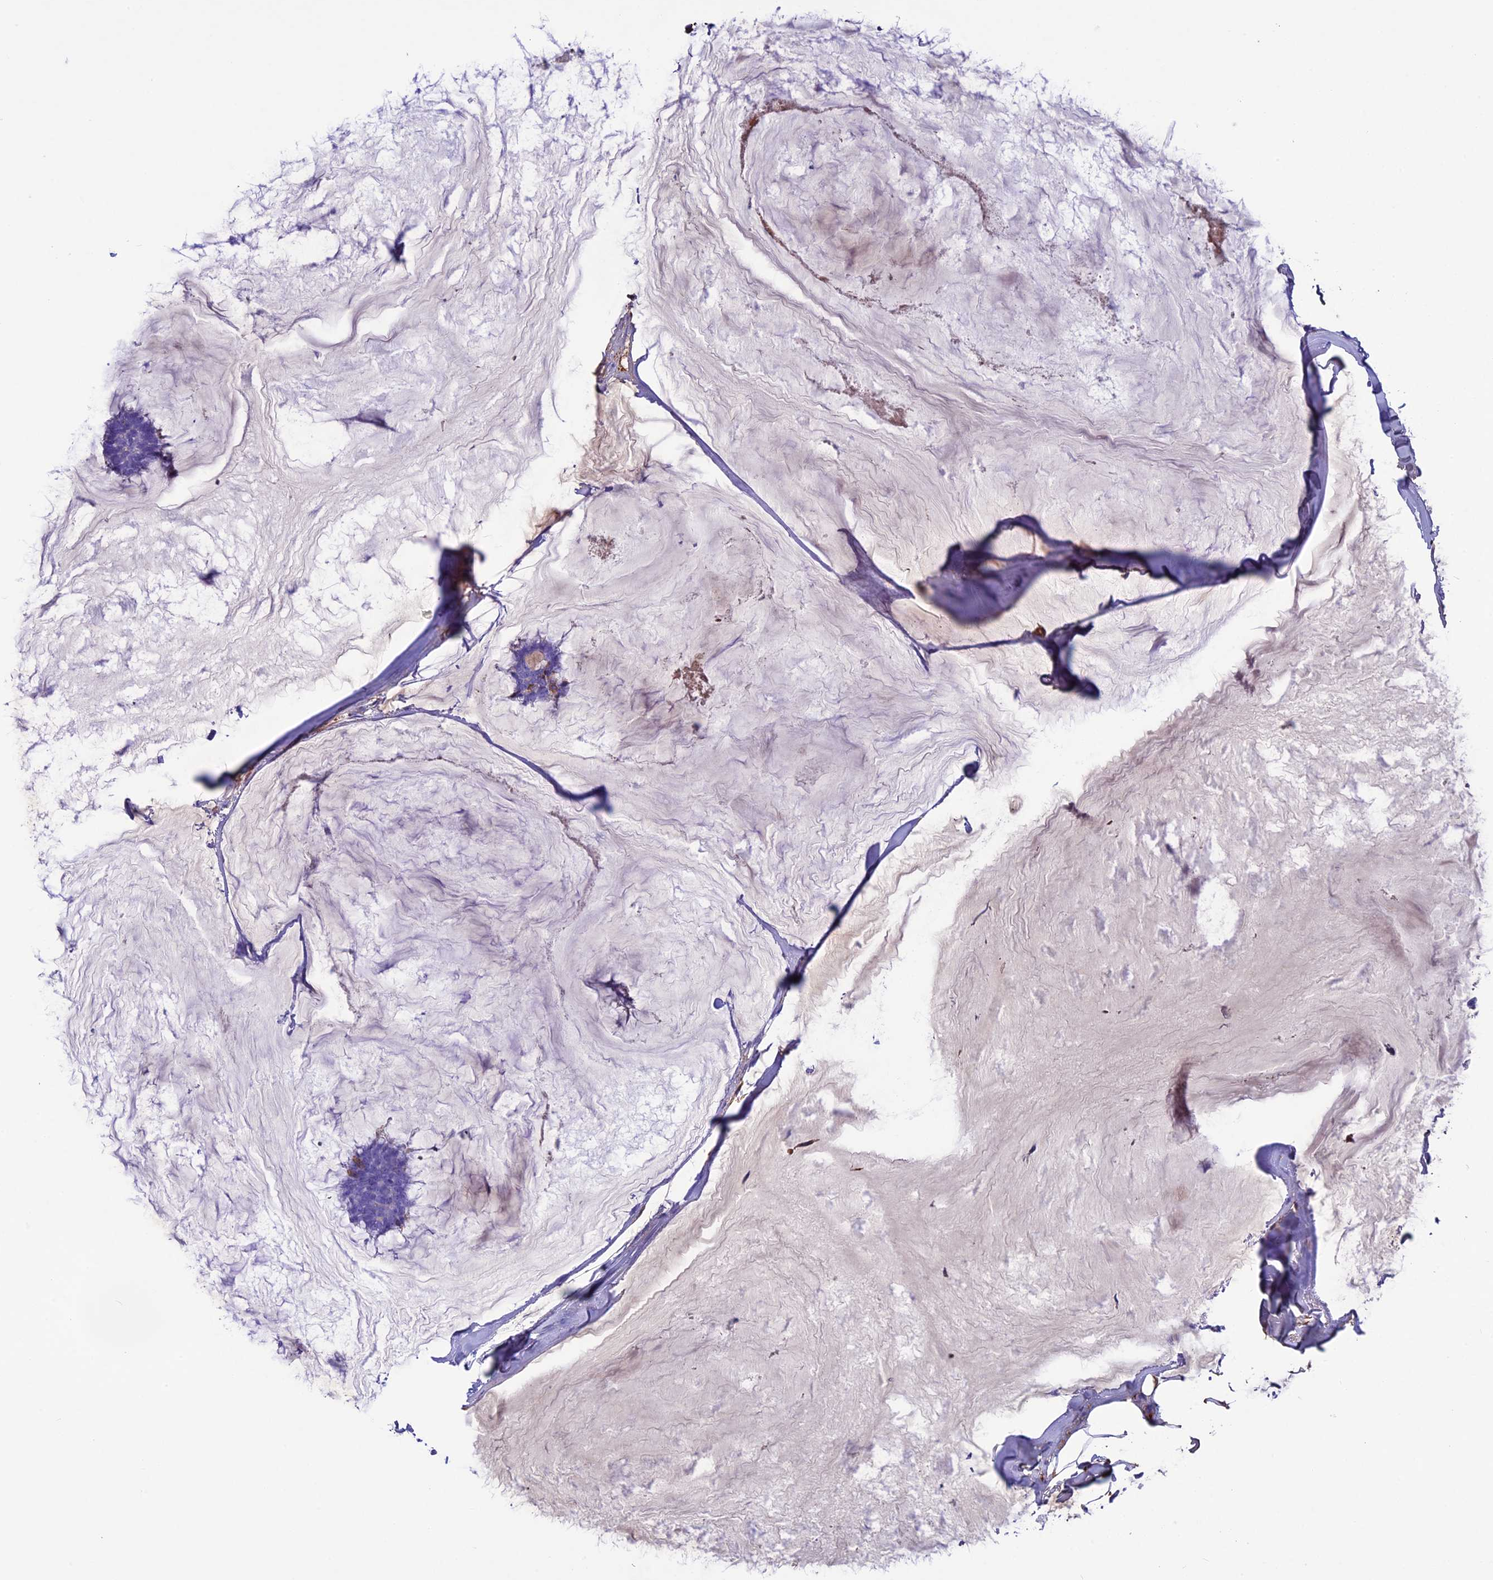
{"staining": {"intensity": "negative", "quantity": "none", "location": "none"}, "tissue": "breast cancer", "cell_type": "Tumor cells", "image_type": "cancer", "snomed": [{"axis": "morphology", "description": "Duct carcinoma"}, {"axis": "topography", "description": "Breast"}], "caption": "Immunohistochemistry photomicrograph of neoplastic tissue: human breast cancer (intraductal carcinoma) stained with DAB reveals no significant protein expression in tumor cells.", "gene": "IGSF6", "patient": {"sex": "female", "age": 93}}